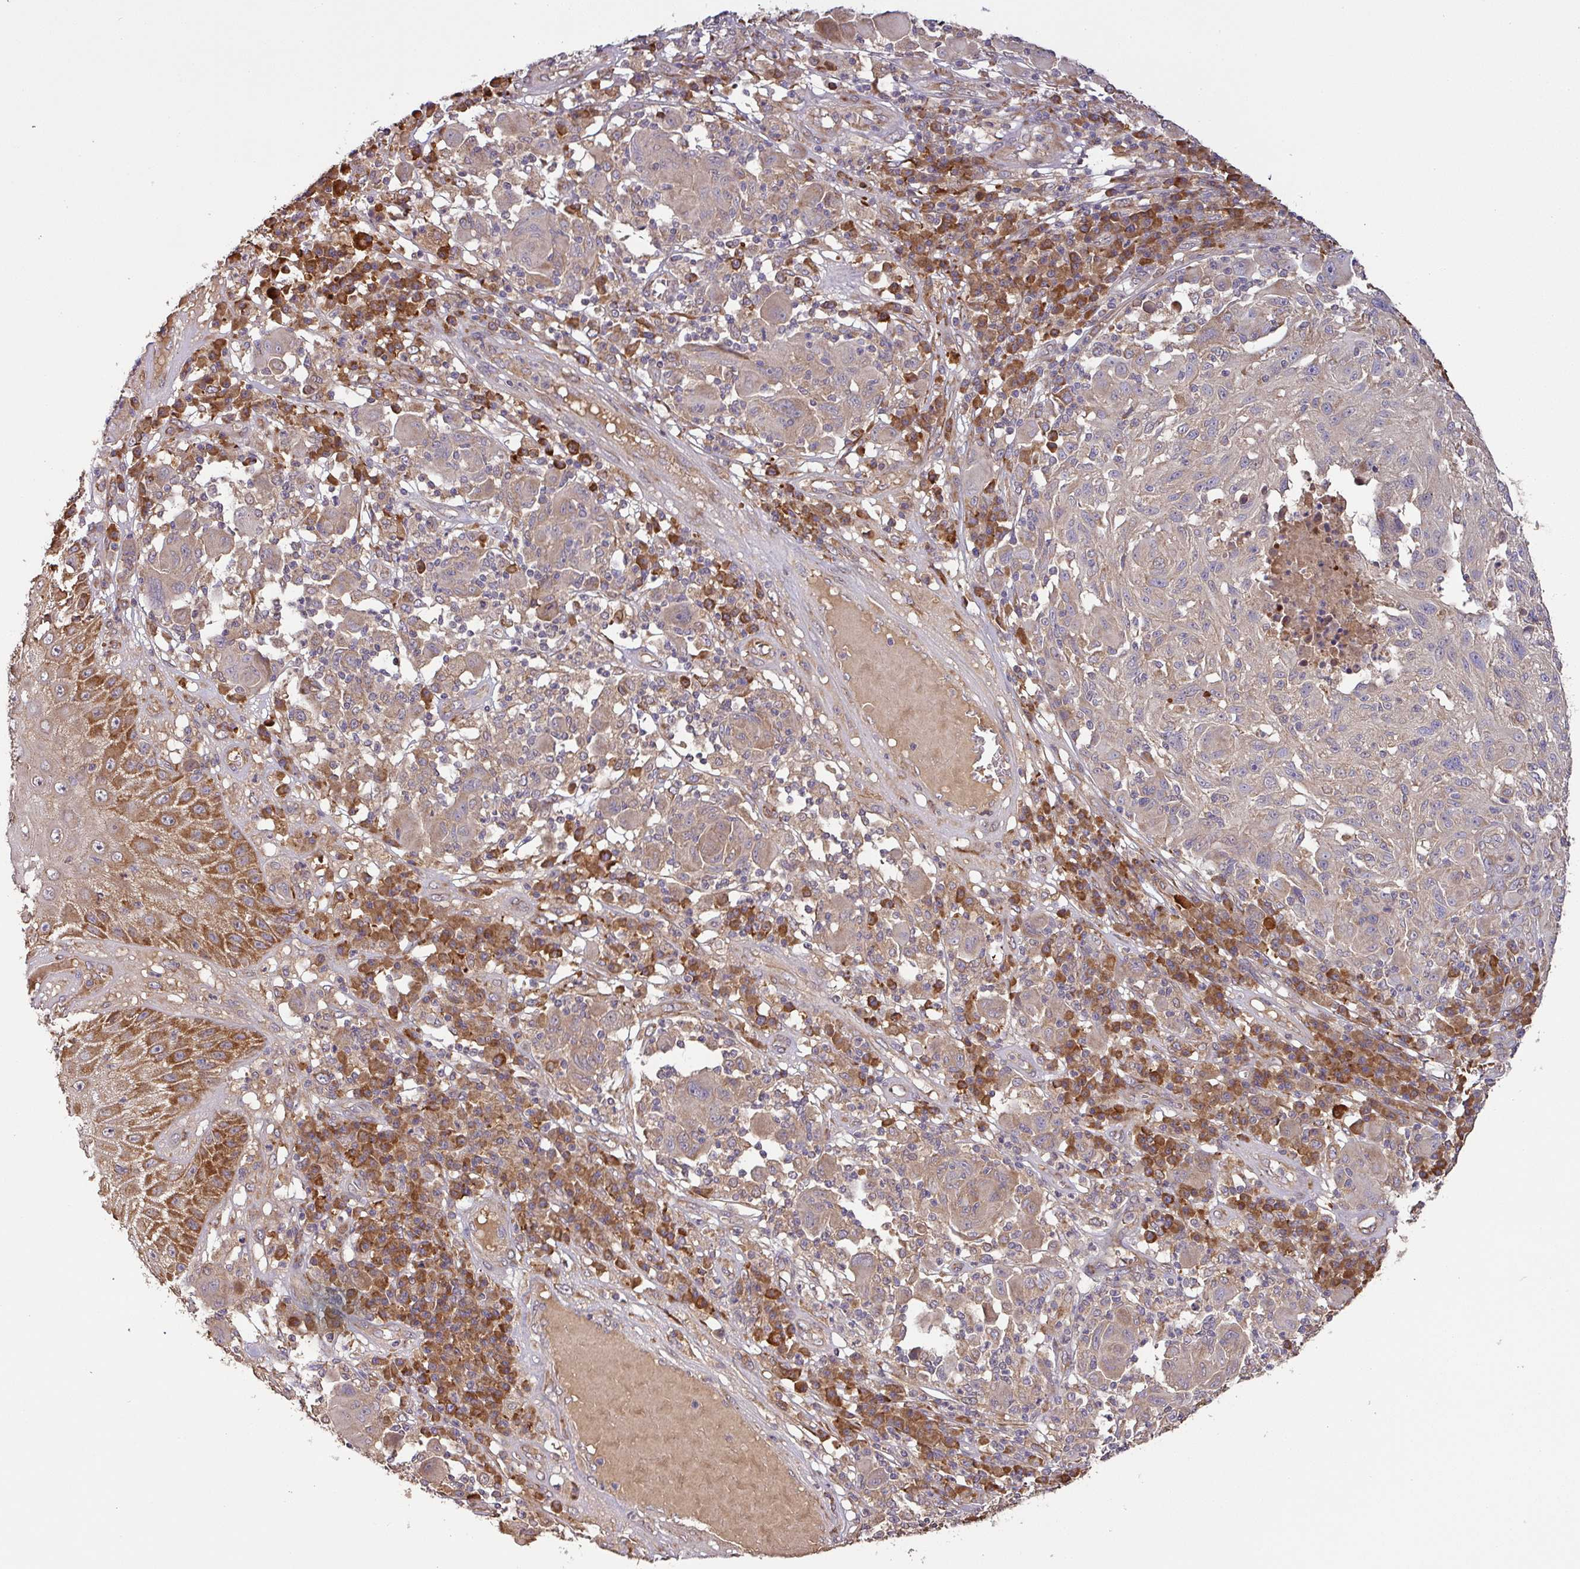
{"staining": {"intensity": "weak", "quantity": "25%-75%", "location": "cytoplasmic/membranous"}, "tissue": "melanoma", "cell_type": "Tumor cells", "image_type": "cancer", "snomed": [{"axis": "morphology", "description": "Malignant melanoma, NOS"}, {"axis": "topography", "description": "Skin"}], "caption": "Melanoma stained with a protein marker demonstrates weak staining in tumor cells.", "gene": "GALP", "patient": {"sex": "male", "age": 53}}